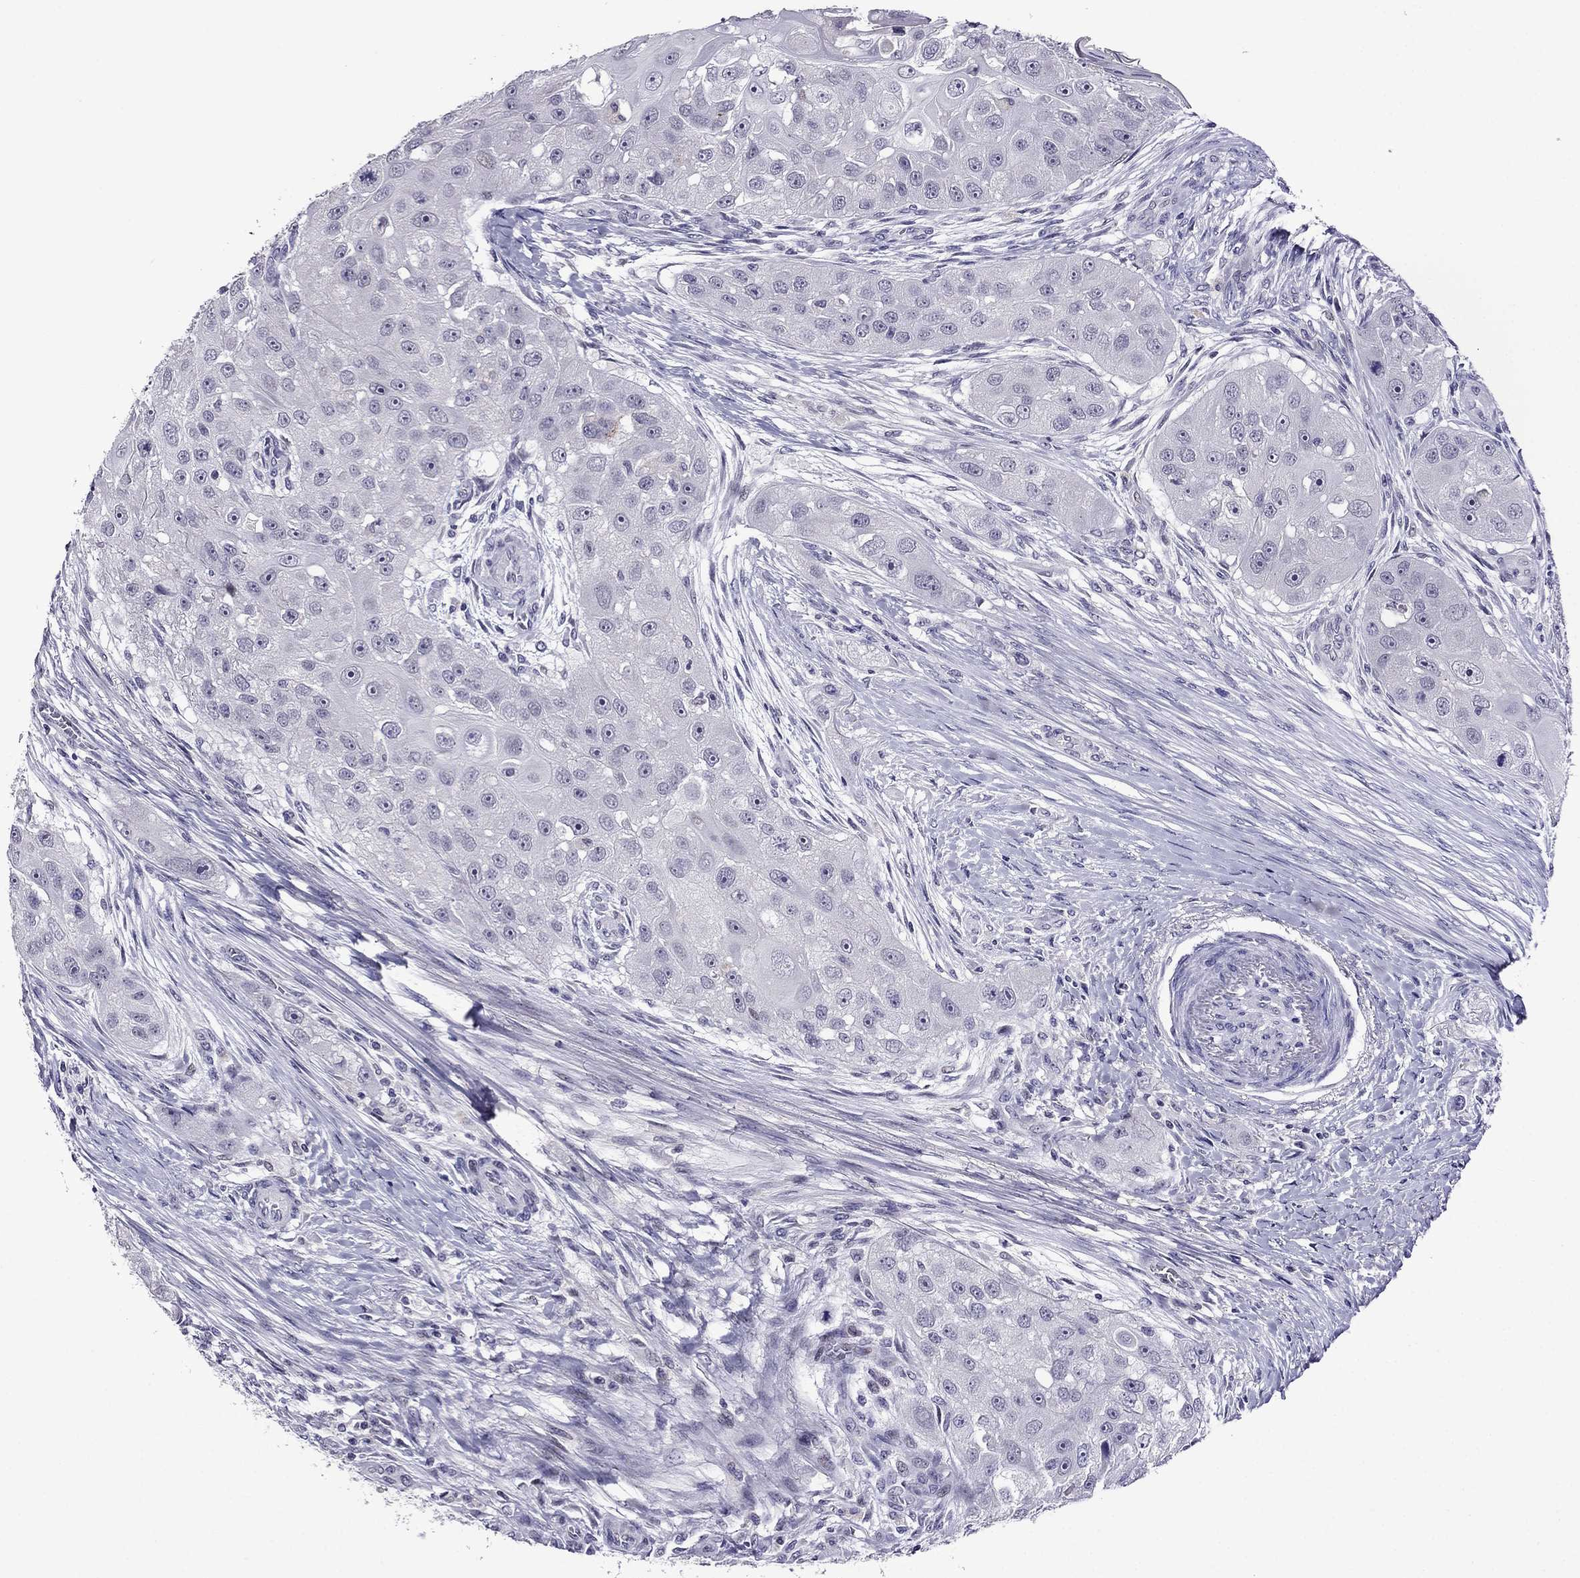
{"staining": {"intensity": "negative", "quantity": "none", "location": "none"}, "tissue": "head and neck cancer", "cell_type": "Tumor cells", "image_type": "cancer", "snomed": [{"axis": "morphology", "description": "Normal tissue, NOS"}, {"axis": "morphology", "description": "Squamous cell carcinoma, NOS"}, {"axis": "topography", "description": "Skeletal muscle"}, {"axis": "topography", "description": "Head-Neck"}], "caption": "High power microscopy histopathology image of an IHC image of head and neck squamous cell carcinoma, revealing no significant positivity in tumor cells. Nuclei are stained in blue.", "gene": "SPTBN4", "patient": {"sex": "male", "age": 51}}